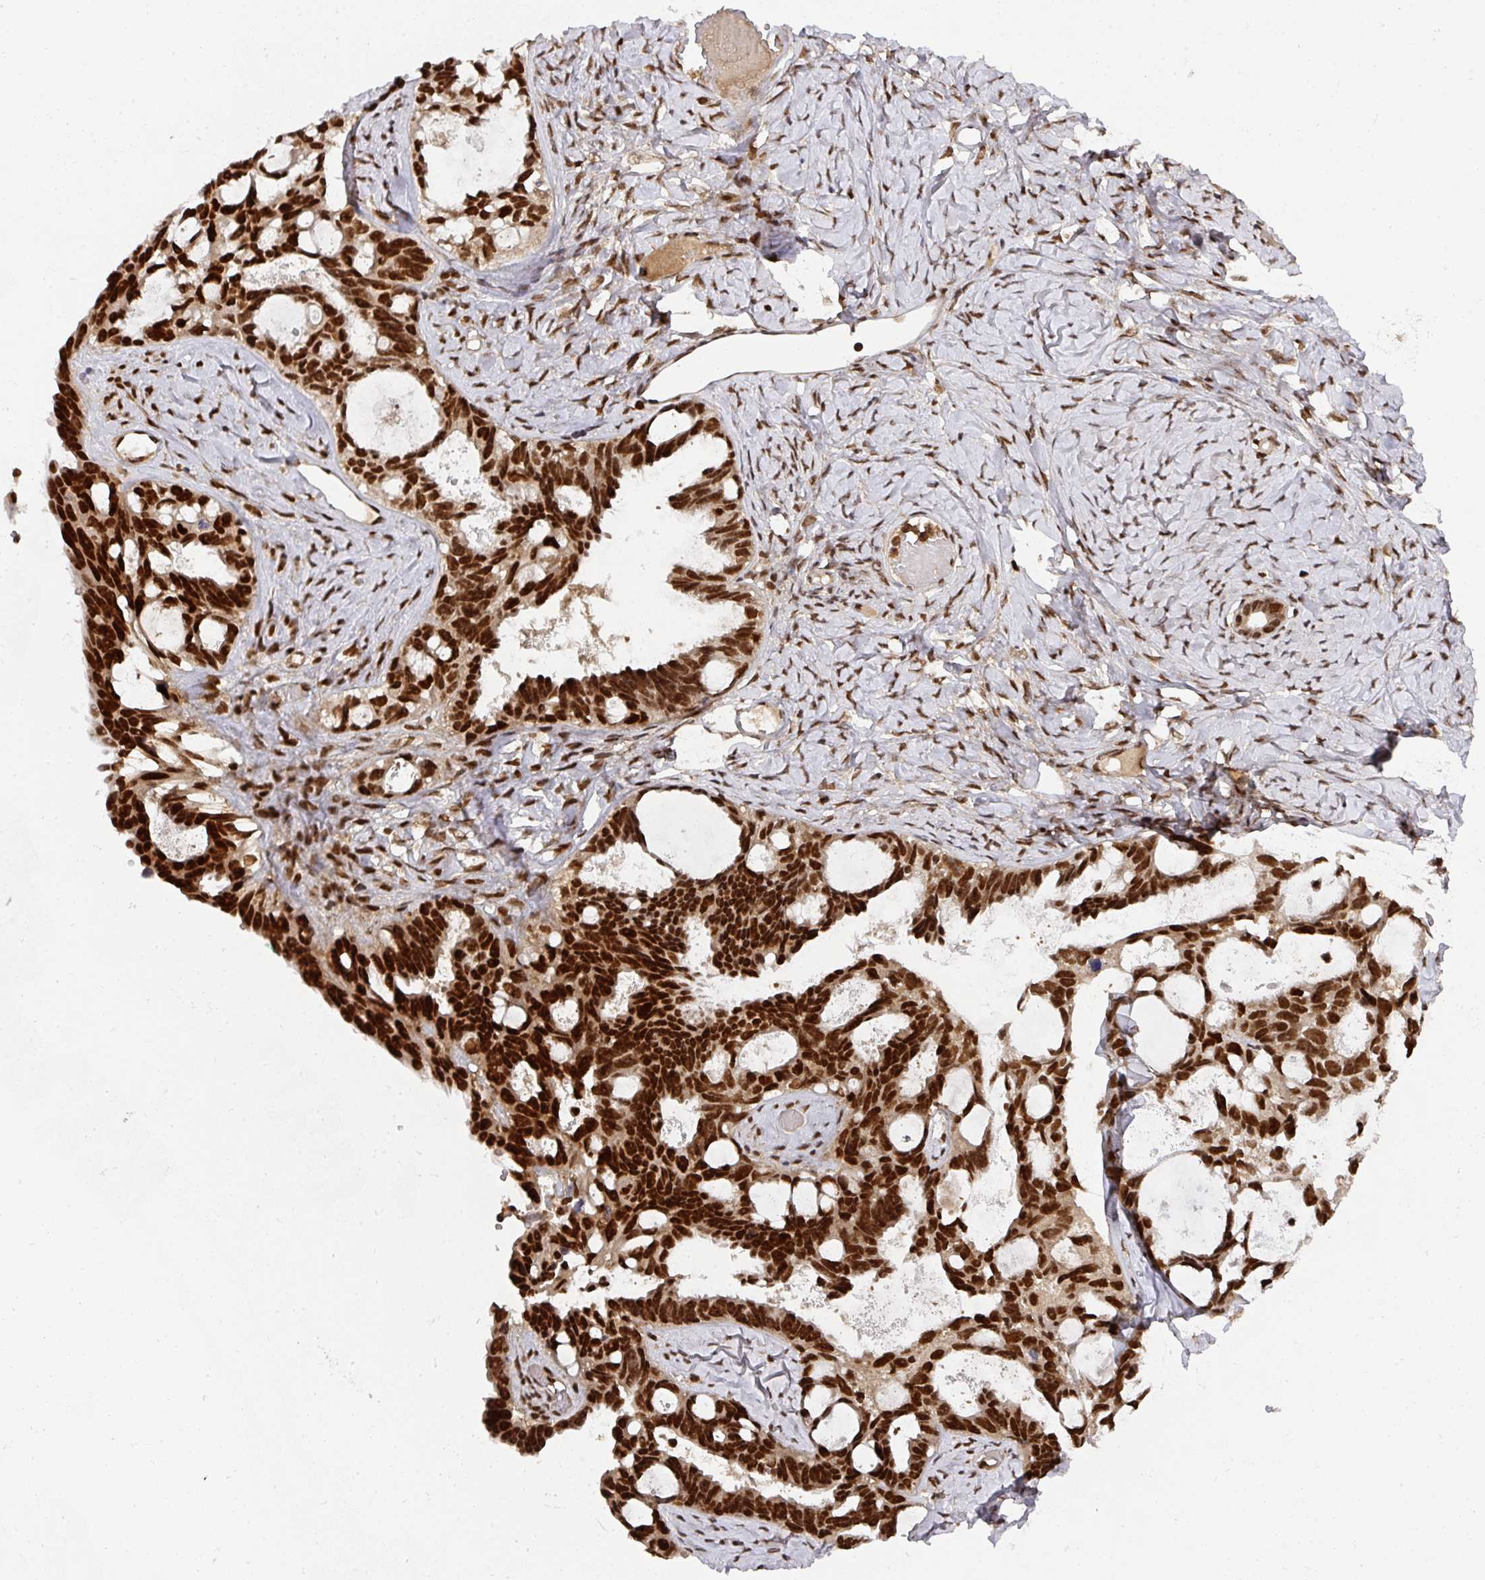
{"staining": {"intensity": "strong", "quantity": ">75%", "location": "nuclear"}, "tissue": "ovarian cancer", "cell_type": "Tumor cells", "image_type": "cancer", "snomed": [{"axis": "morphology", "description": "Cystadenocarcinoma, serous, NOS"}, {"axis": "topography", "description": "Ovary"}], "caption": "Ovarian cancer (serous cystadenocarcinoma) stained with a brown dye shows strong nuclear positive expression in about >75% of tumor cells.", "gene": "DIDO1", "patient": {"sex": "female", "age": 69}}